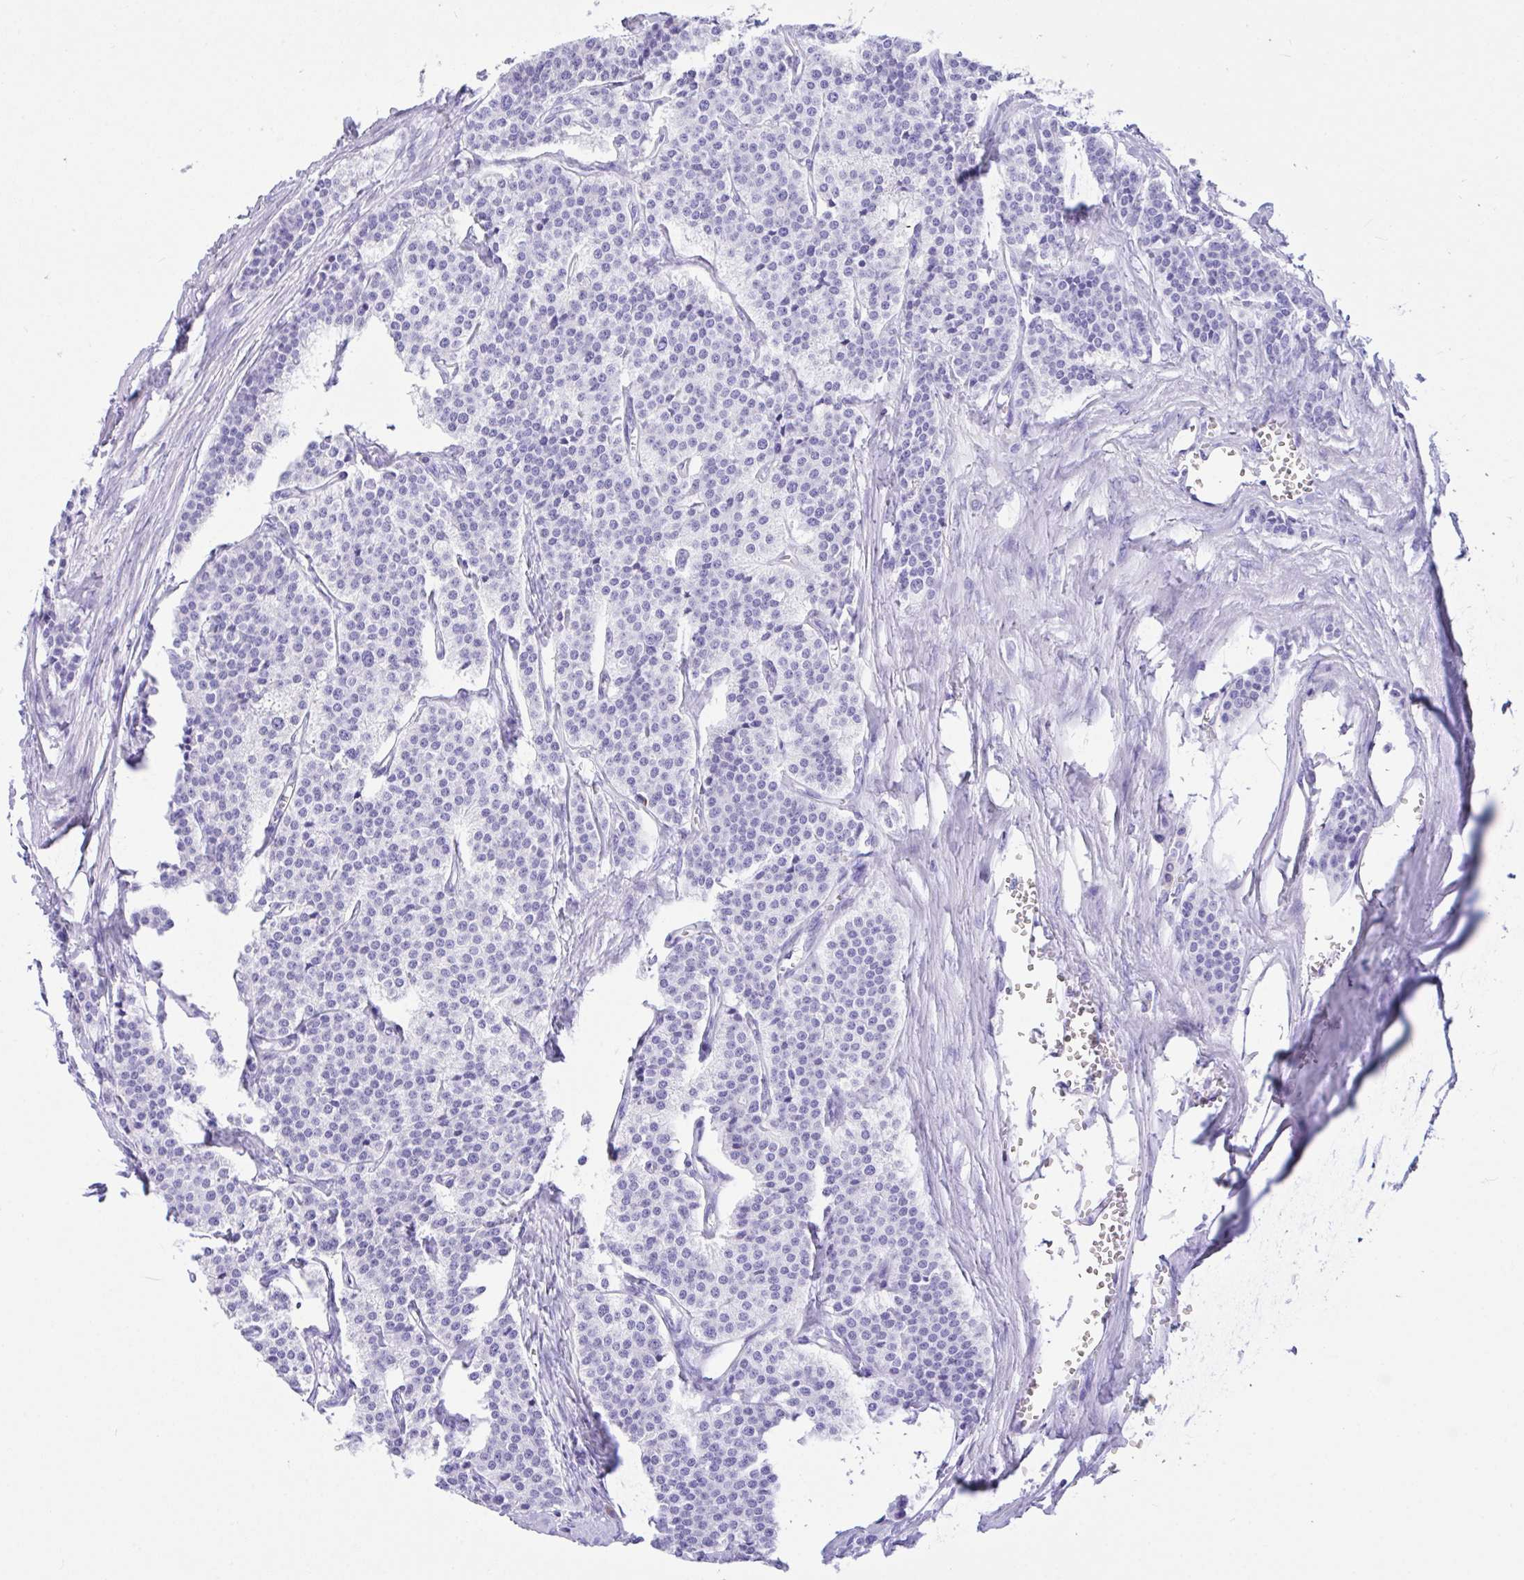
{"staining": {"intensity": "negative", "quantity": "none", "location": "none"}, "tissue": "carcinoid", "cell_type": "Tumor cells", "image_type": "cancer", "snomed": [{"axis": "morphology", "description": "Carcinoid, malignant, NOS"}, {"axis": "topography", "description": "Small intestine"}], "caption": "A photomicrograph of human carcinoid is negative for staining in tumor cells.", "gene": "BEST4", "patient": {"sex": "male", "age": 63}}